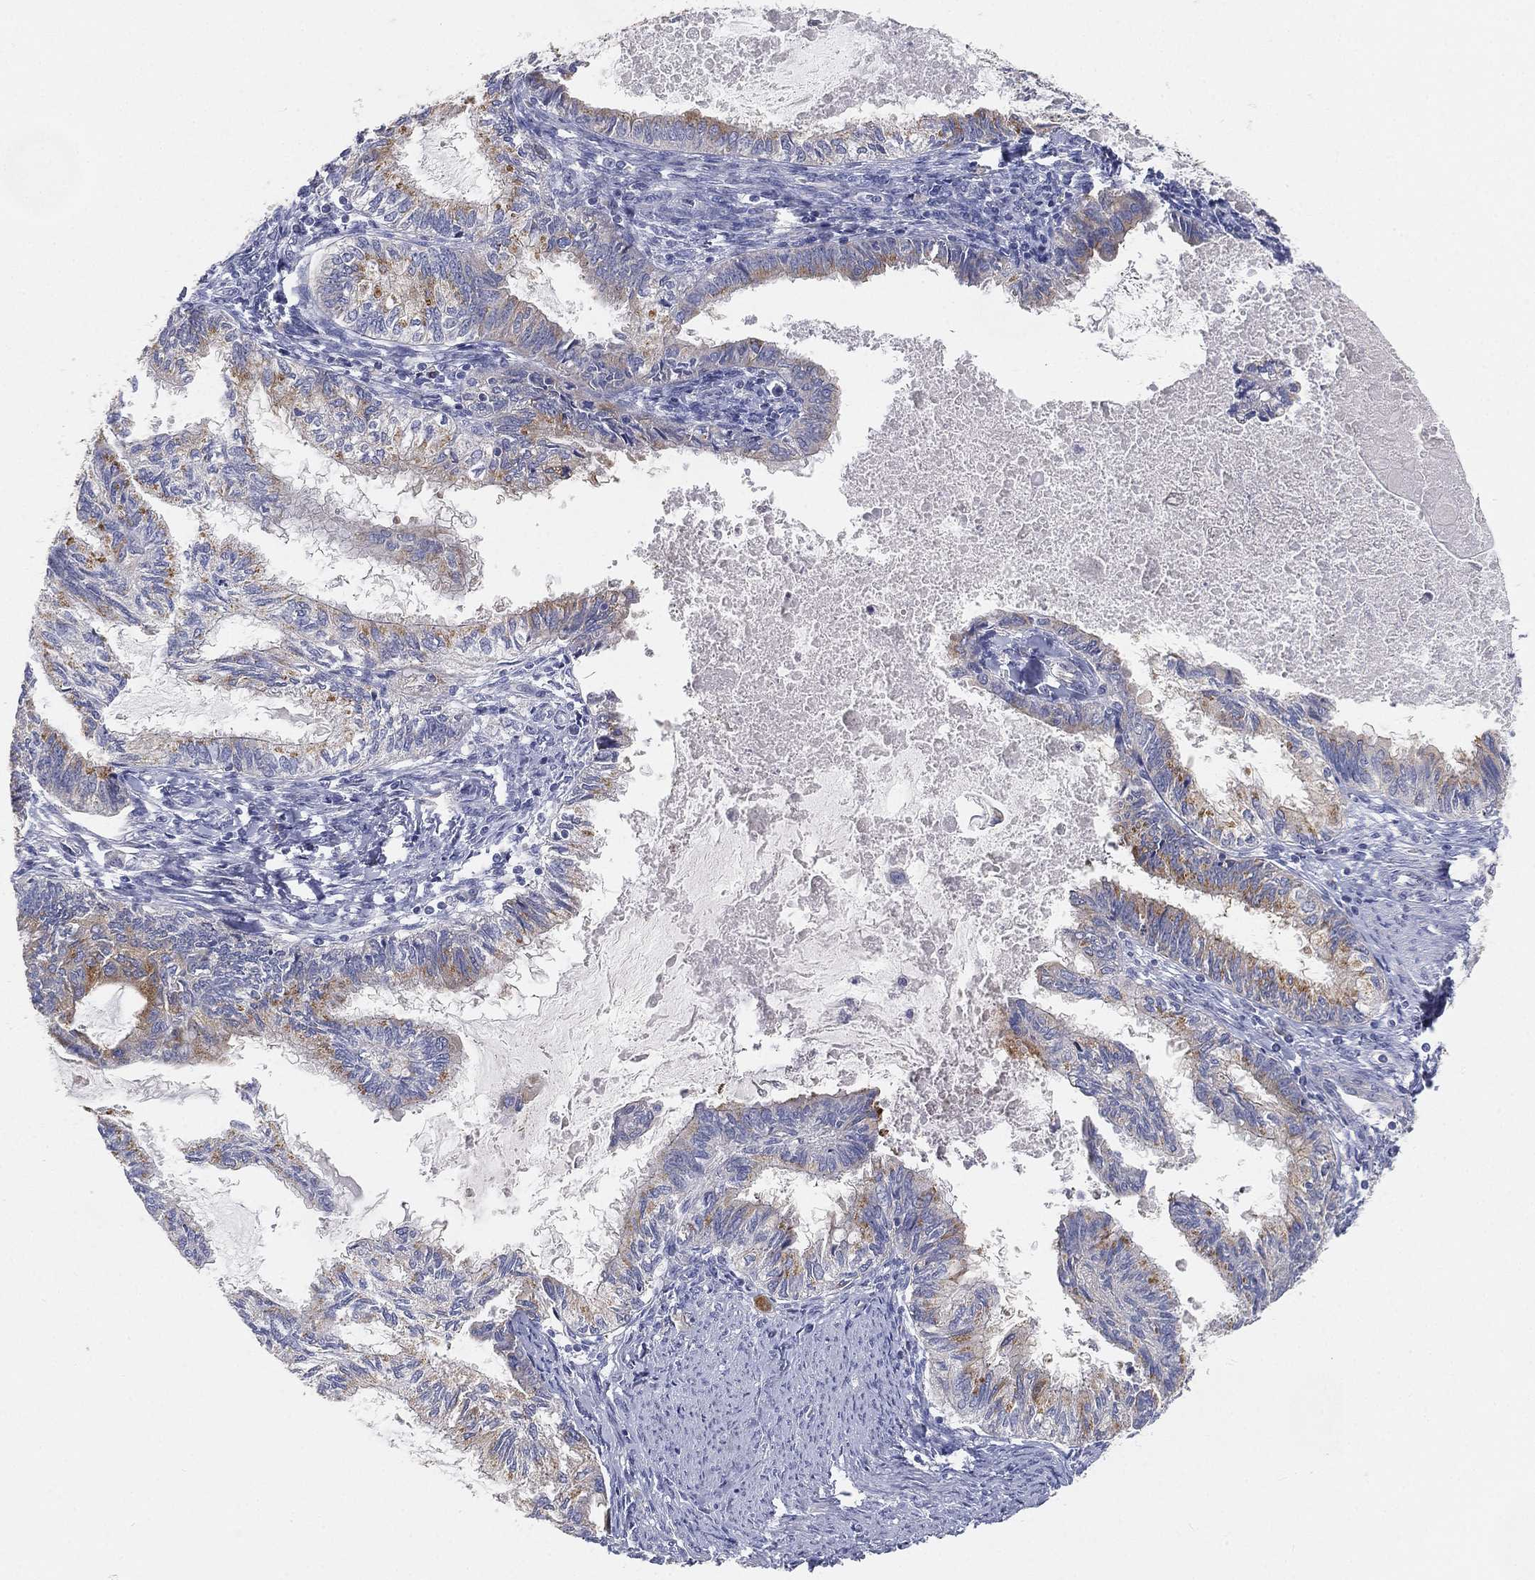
{"staining": {"intensity": "strong", "quantity": "25%-75%", "location": "cytoplasmic/membranous"}, "tissue": "endometrial cancer", "cell_type": "Tumor cells", "image_type": "cancer", "snomed": [{"axis": "morphology", "description": "Adenocarcinoma, NOS"}, {"axis": "topography", "description": "Endometrium"}], "caption": "The histopathology image displays staining of endometrial cancer (adenocarcinoma), revealing strong cytoplasmic/membranous protein positivity (brown color) within tumor cells.", "gene": "TMEM25", "patient": {"sex": "female", "age": 86}}